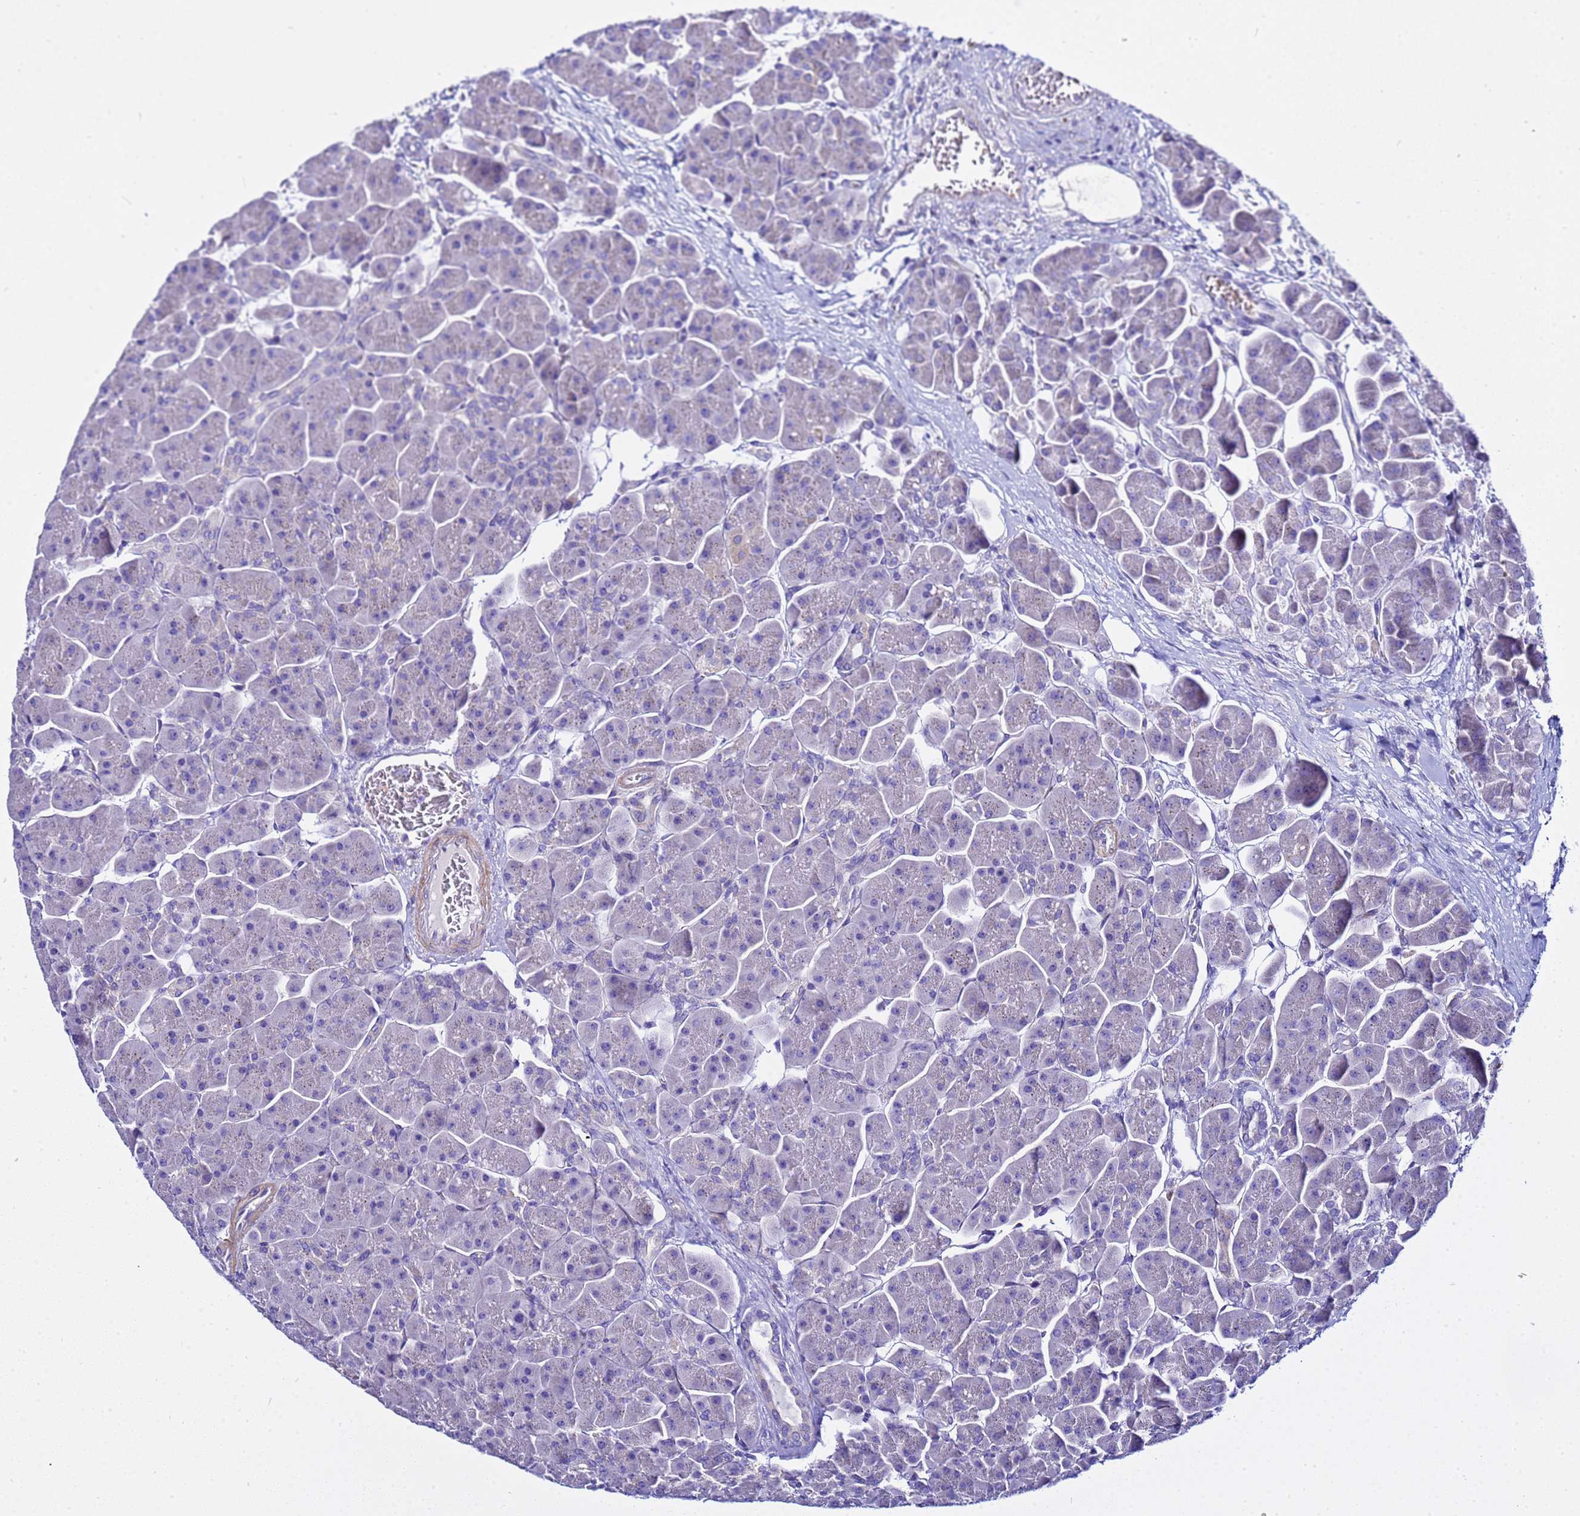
{"staining": {"intensity": "negative", "quantity": "none", "location": "none"}, "tissue": "pancreas", "cell_type": "Exocrine glandular cells", "image_type": "normal", "snomed": [{"axis": "morphology", "description": "Normal tissue, NOS"}, {"axis": "topography", "description": "Pancreas"}], "caption": "This is a photomicrograph of immunohistochemistry staining of benign pancreas, which shows no positivity in exocrine glandular cells.", "gene": "USP18", "patient": {"sex": "male", "age": 66}}